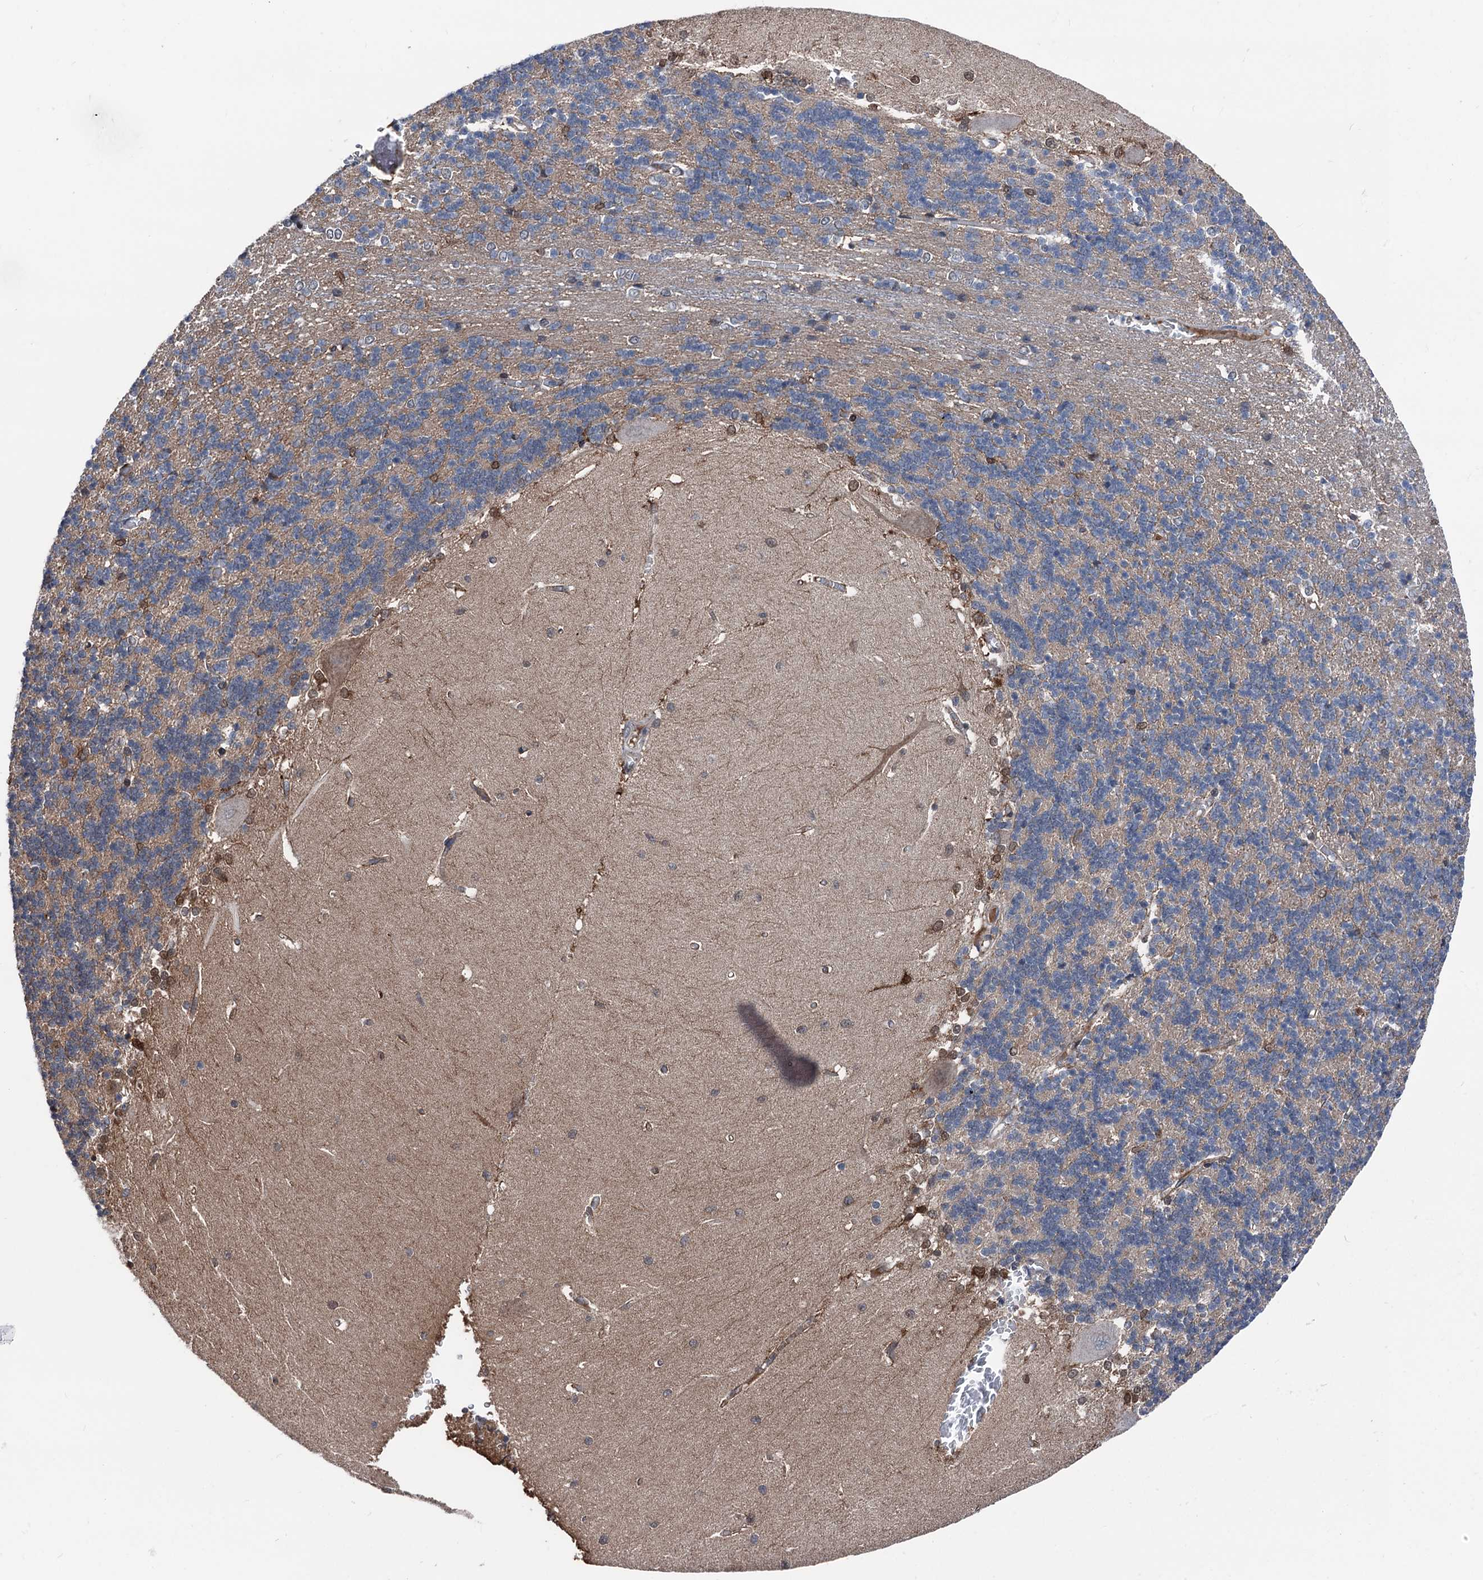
{"staining": {"intensity": "weak", "quantity": "25%-75%", "location": "cytoplasmic/membranous"}, "tissue": "cerebellum", "cell_type": "Cells in granular layer", "image_type": "normal", "snomed": [{"axis": "morphology", "description": "Normal tissue, NOS"}, {"axis": "topography", "description": "Cerebellum"}], "caption": "This photomicrograph shows immunohistochemistry (IHC) staining of unremarkable human cerebellum, with low weak cytoplasmic/membranous expression in about 25%-75% of cells in granular layer.", "gene": "GLO1", "patient": {"sex": "male", "age": 37}}